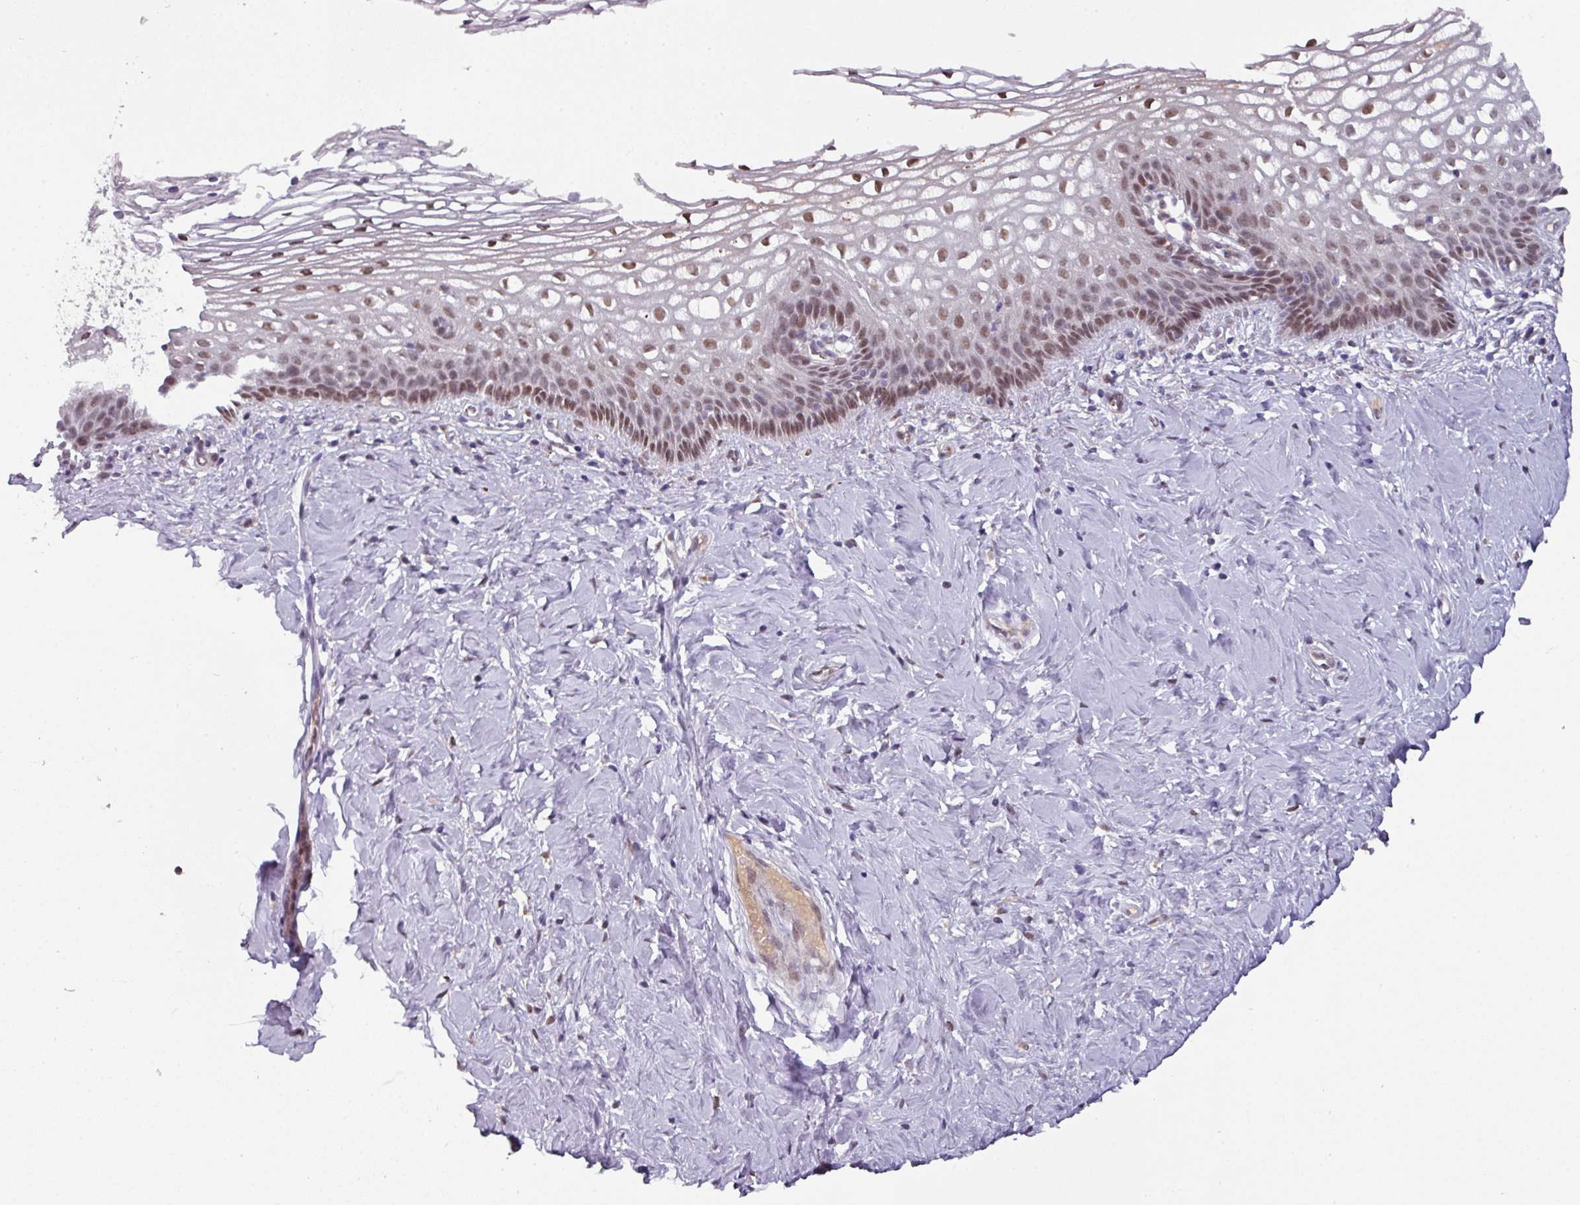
{"staining": {"intensity": "moderate", "quantity": ">75%", "location": "nuclear"}, "tissue": "cervix", "cell_type": "Glandular cells", "image_type": "normal", "snomed": [{"axis": "morphology", "description": "Normal tissue, NOS"}, {"axis": "topography", "description": "Cervix"}], "caption": "IHC (DAB (3,3'-diaminobenzidine)) staining of benign cervix shows moderate nuclear protein staining in about >75% of glandular cells. (DAB = brown stain, brightfield microscopy at high magnification).", "gene": "SWSAP1", "patient": {"sex": "female", "age": 36}}